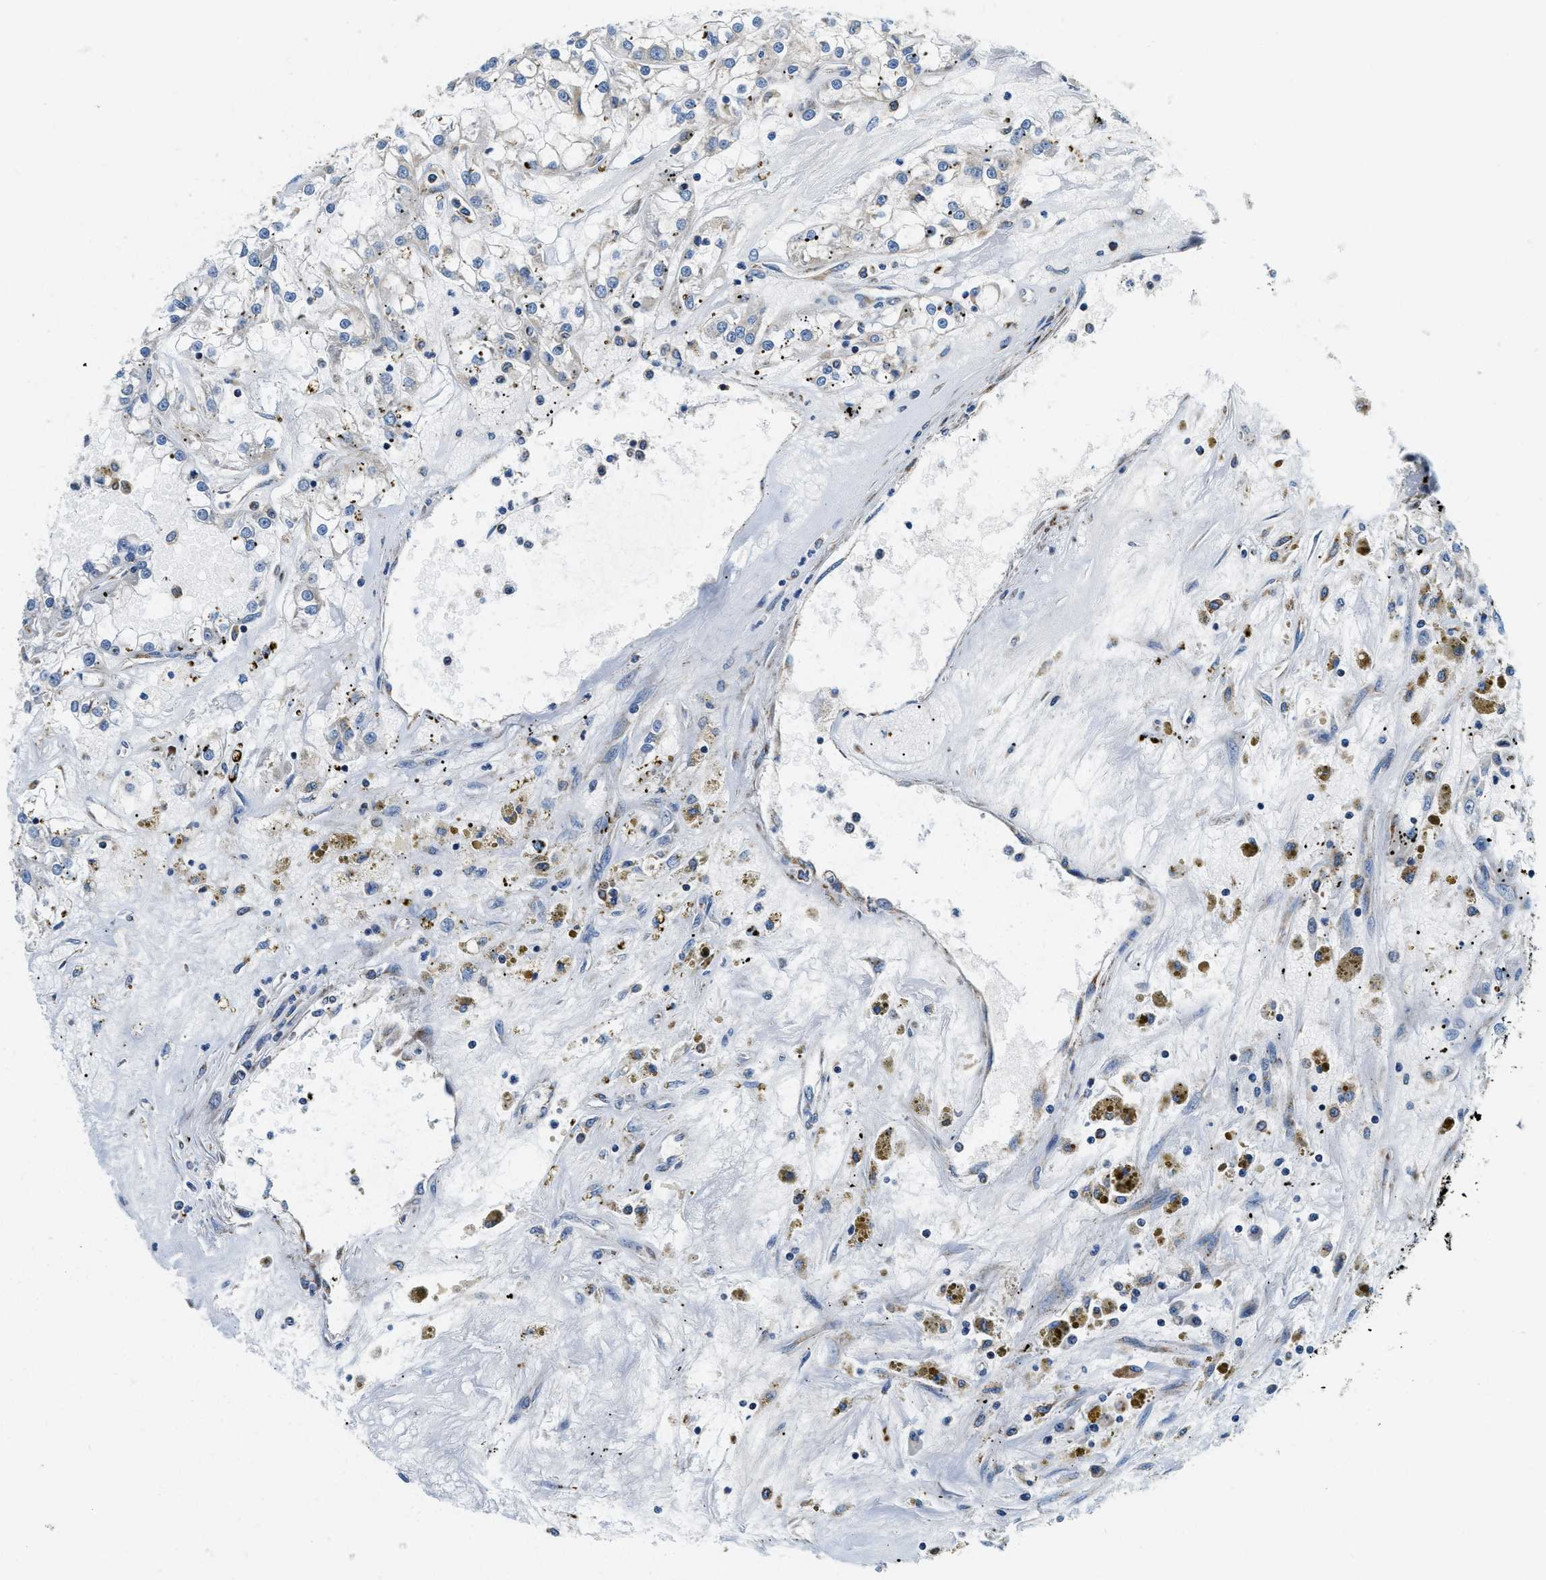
{"staining": {"intensity": "negative", "quantity": "none", "location": "none"}, "tissue": "renal cancer", "cell_type": "Tumor cells", "image_type": "cancer", "snomed": [{"axis": "morphology", "description": "Adenocarcinoma, NOS"}, {"axis": "topography", "description": "Kidney"}], "caption": "A high-resolution photomicrograph shows immunohistochemistry staining of adenocarcinoma (renal), which demonstrates no significant staining in tumor cells.", "gene": "SAMD4B", "patient": {"sex": "female", "age": 52}}